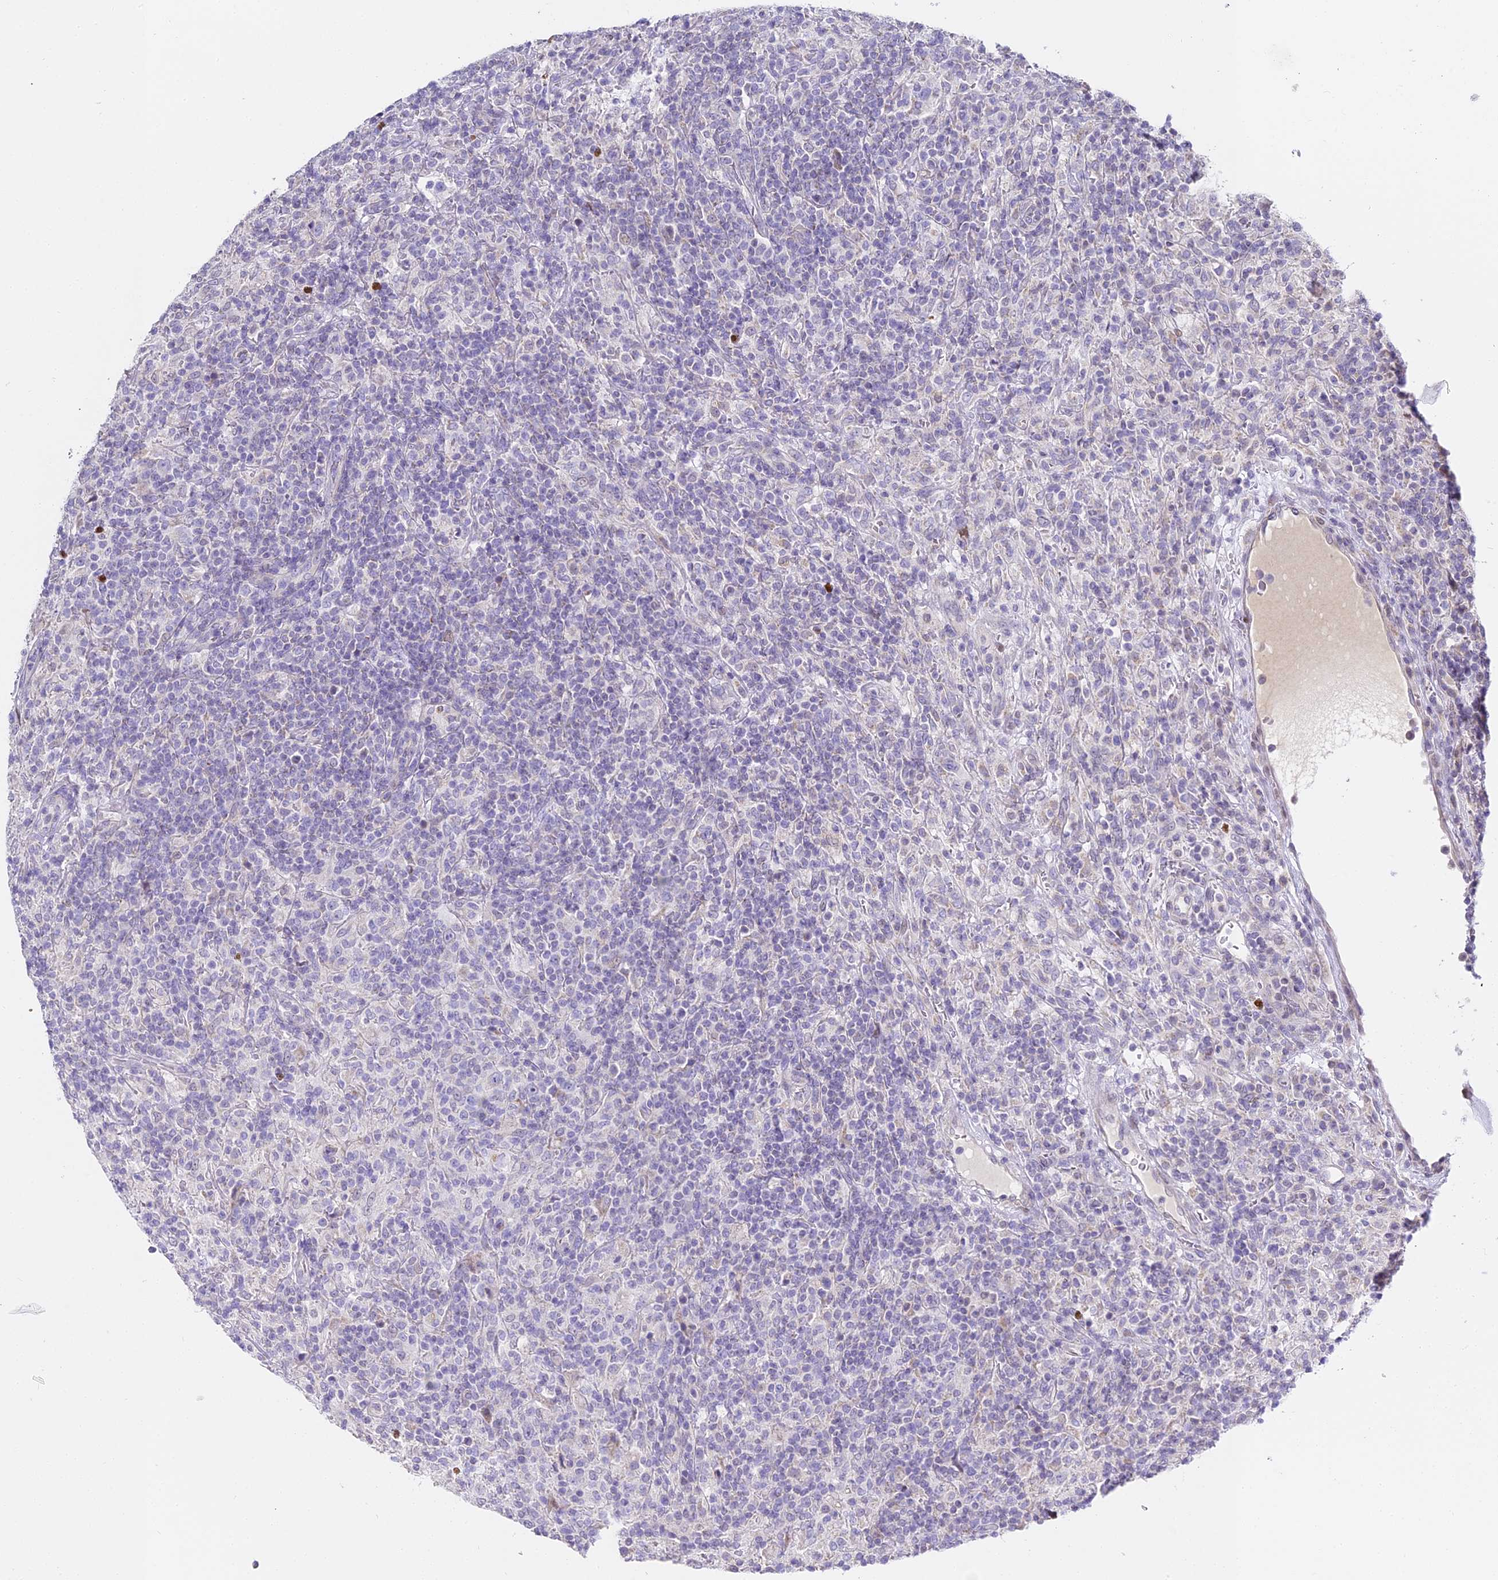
{"staining": {"intensity": "negative", "quantity": "none", "location": "none"}, "tissue": "lymphoma", "cell_type": "Tumor cells", "image_type": "cancer", "snomed": [{"axis": "morphology", "description": "Hodgkin's disease, NOS"}, {"axis": "topography", "description": "Lymph node"}], "caption": "Tumor cells are negative for protein expression in human lymphoma.", "gene": "SERP1", "patient": {"sex": "male", "age": 70}}